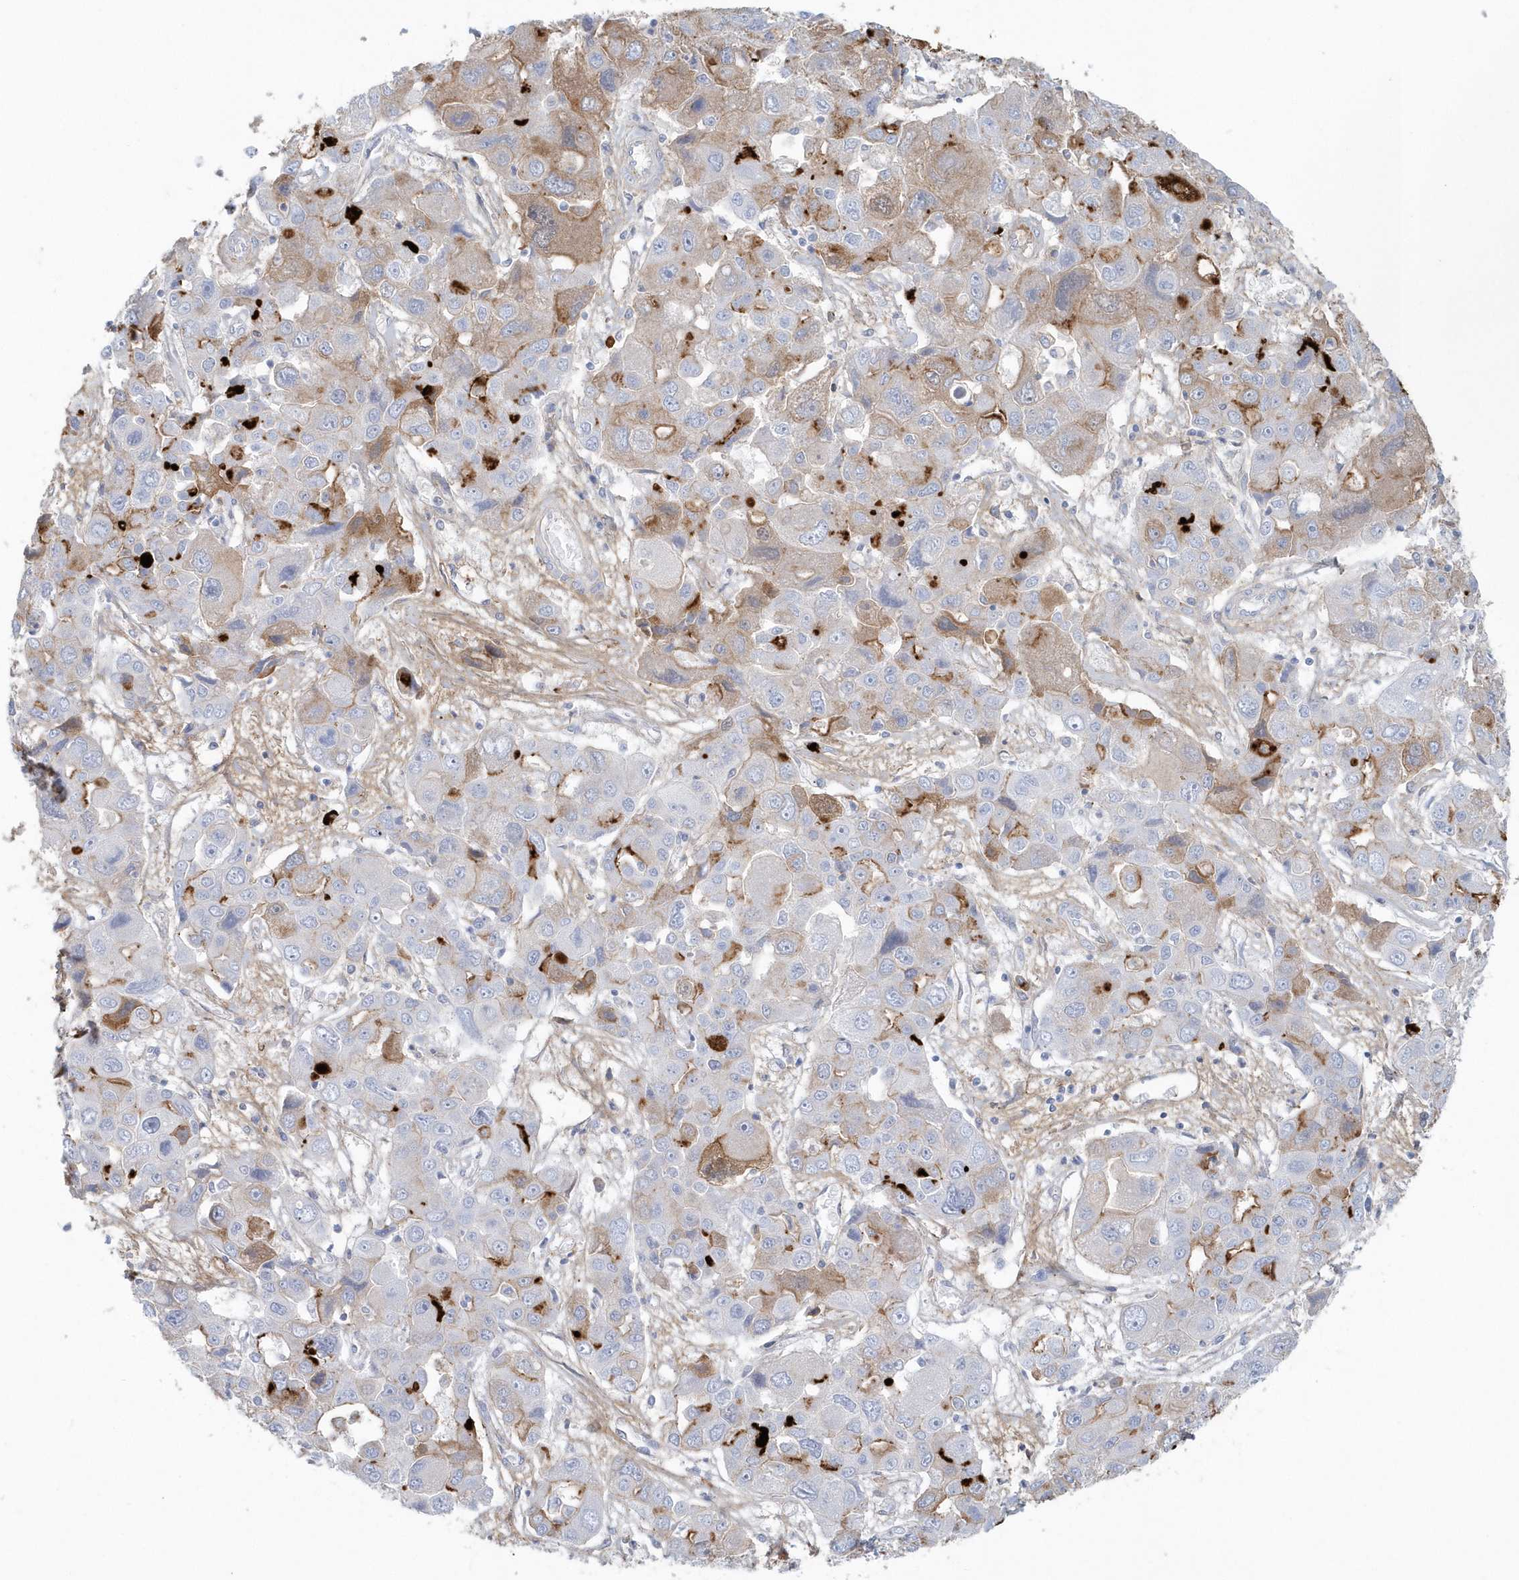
{"staining": {"intensity": "weak", "quantity": "<25%", "location": "cytoplasmic/membranous"}, "tissue": "liver cancer", "cell_type": "Tumor cells", "image_type": "cancer", "snomed": [{"axis": "morphology", "description": "Cholangiocarcinoma"}, {"axis": "topography", "description": "Liver"}], "caption": "Human liver cholangiocarcinoma stained for a protein using immunohistochemistry (IHC) displays no expression in tumor cells.", "gene": "JCHAIN", "patient": {"sex": "male", "age": 67}}